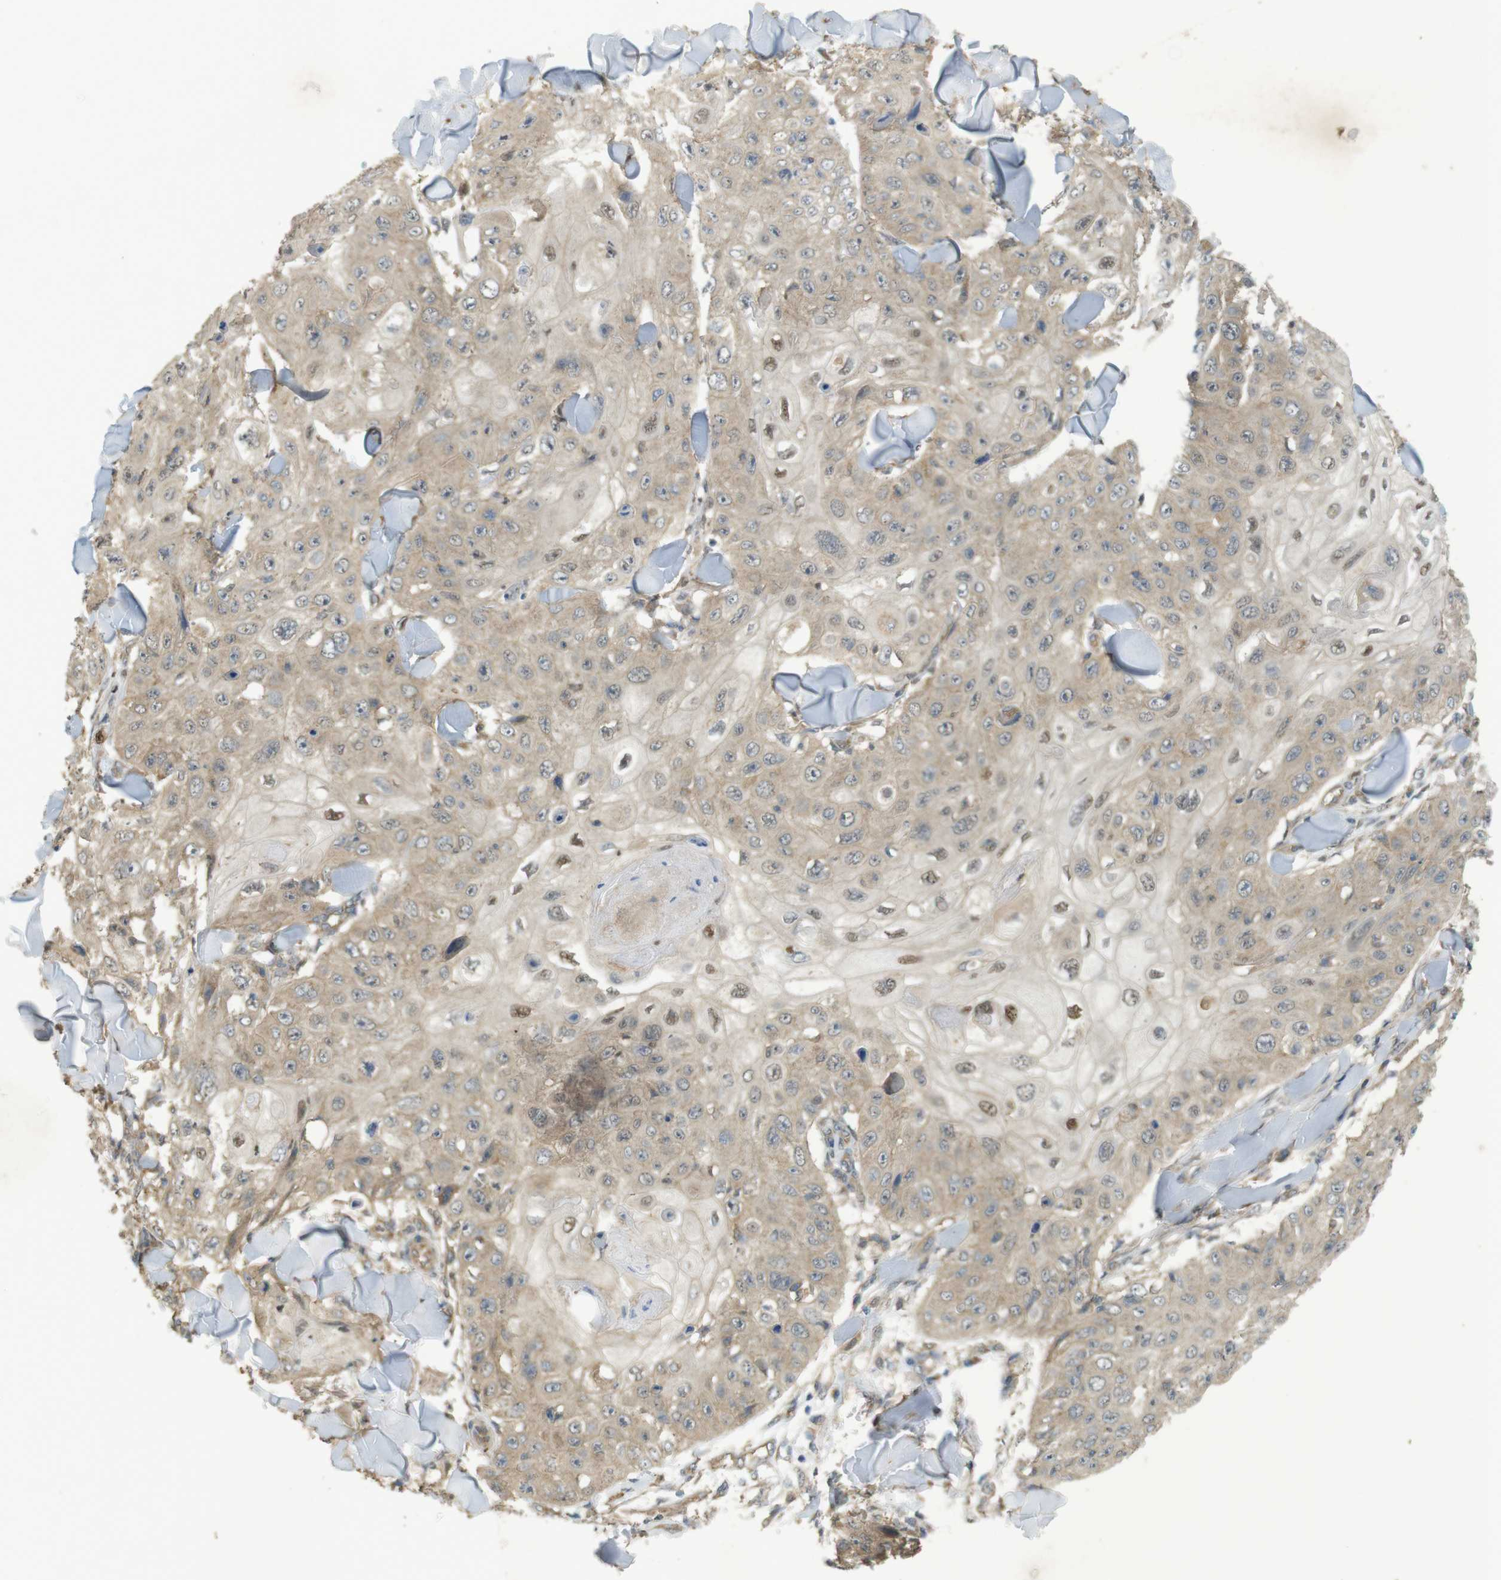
{"staining": {"intensity": "moderate", "quantity": "<25%", "location": "nuclear"}, "tissue": "skin cancer", "cell_type": "Tumor cells", "image_type": "cancer", "snomed": [{"axis": "morphology", "description": "Squamous cell carcinoma, NOS"}, {"axis": "topography", "description": "Skin"}], "caption": "Tumor cells show low levels of moderate nuclear positivity in about <25% of cells in human skin cancer.", "gene": "ZDHHC20", "patient": {"sex": "male", "age": 86}}